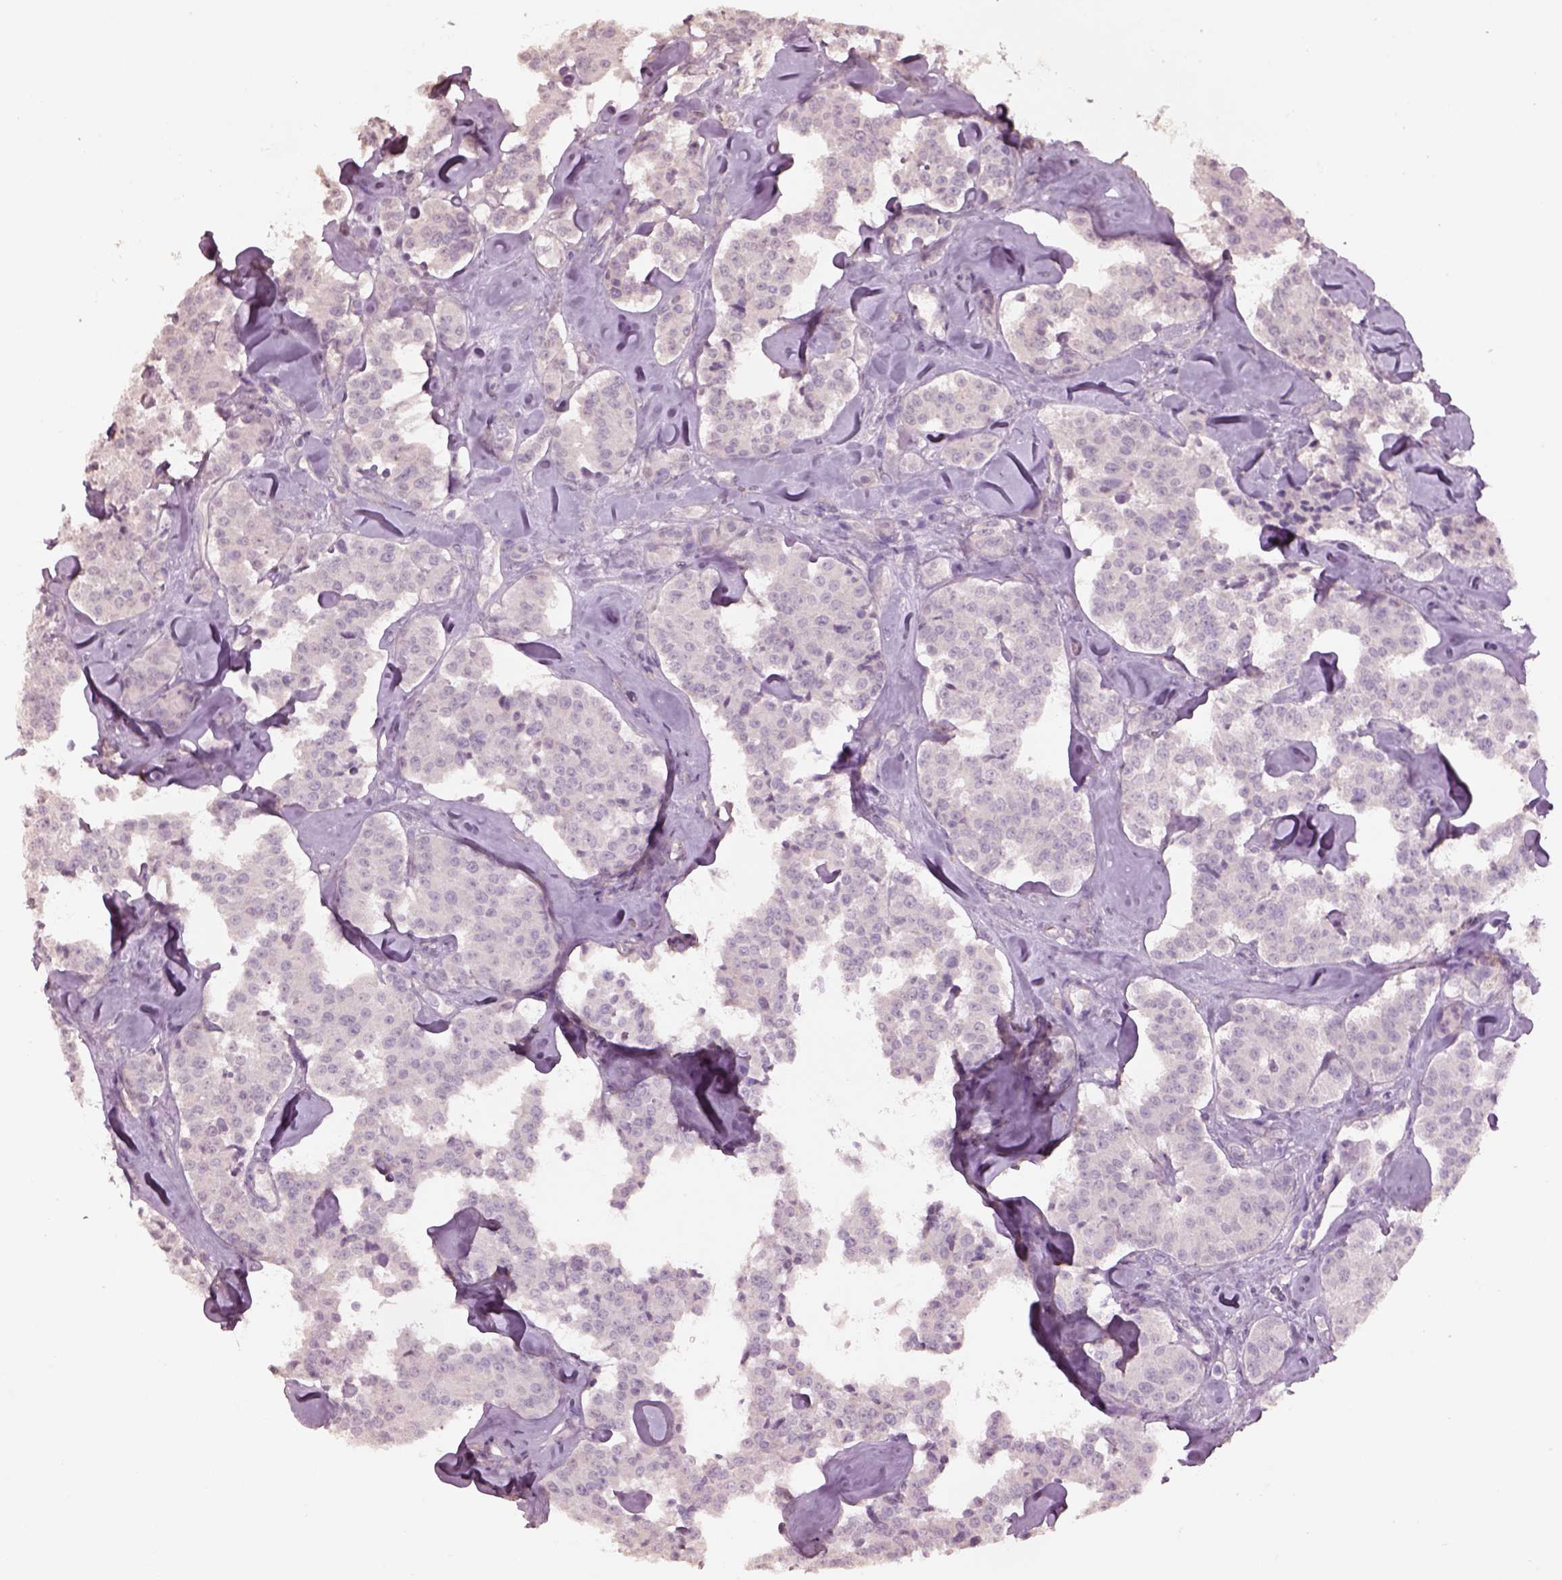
{"staining": {"intensity": "negative", "quantity": "none", "location": "none"}, "tissue": "carcinoid", "cell_type": "Tumor cells", "image_type": "cancer", "snomed": [{"axis": "morphology", "description": "Carcinoid, malignant, NOS"}, {"axis": "topography", "description": "Pancreas"}], "caption": "Immunohistochemical staining of human malignant carcinoid demonstrates no significant staining in tumor cells.", "gene": "KCNIP3", "patient": {"sex": "male", "age": 41}}